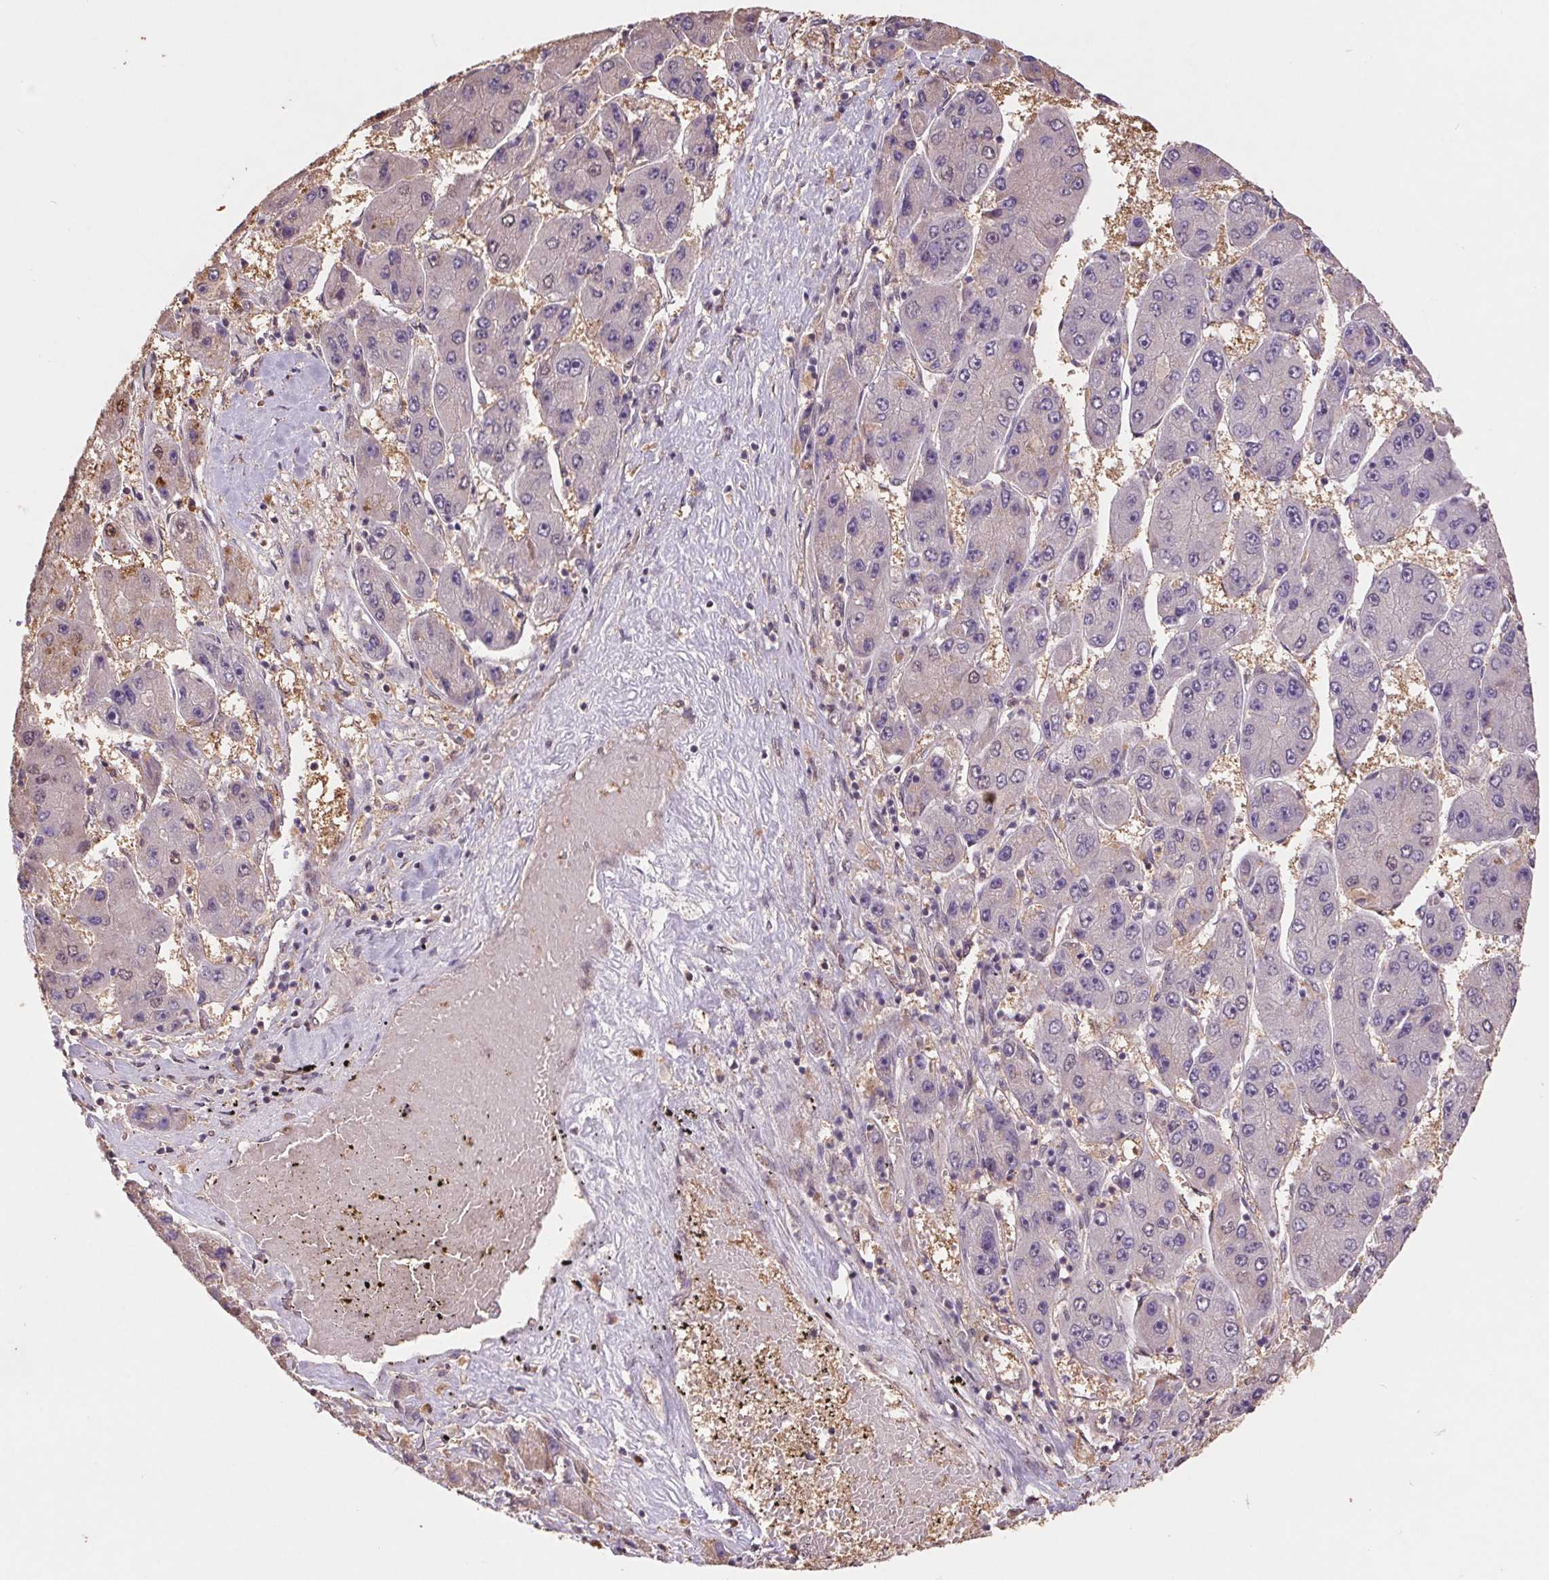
{"staining": {"intensity": "moderate", "quantity": "<25%", "location": "nuclear"}, "tissue": "liver cancer", "cell_type": "Tumor cells", "image_type": "cancer", "snomed": [{"axis": "morphology", "description": "Carcinoma, Hepatocellular, NOS"}, {"axis": "topography", "description": "Liver"}], "caption": "Brown immunohistochemical staining in hepatocellular carcinoma (liver) displays moderate nuclear staining in approximately <25% of tumor cells.", "gene": "CUTA", "patient": {"sex": "female", "age": 61}}